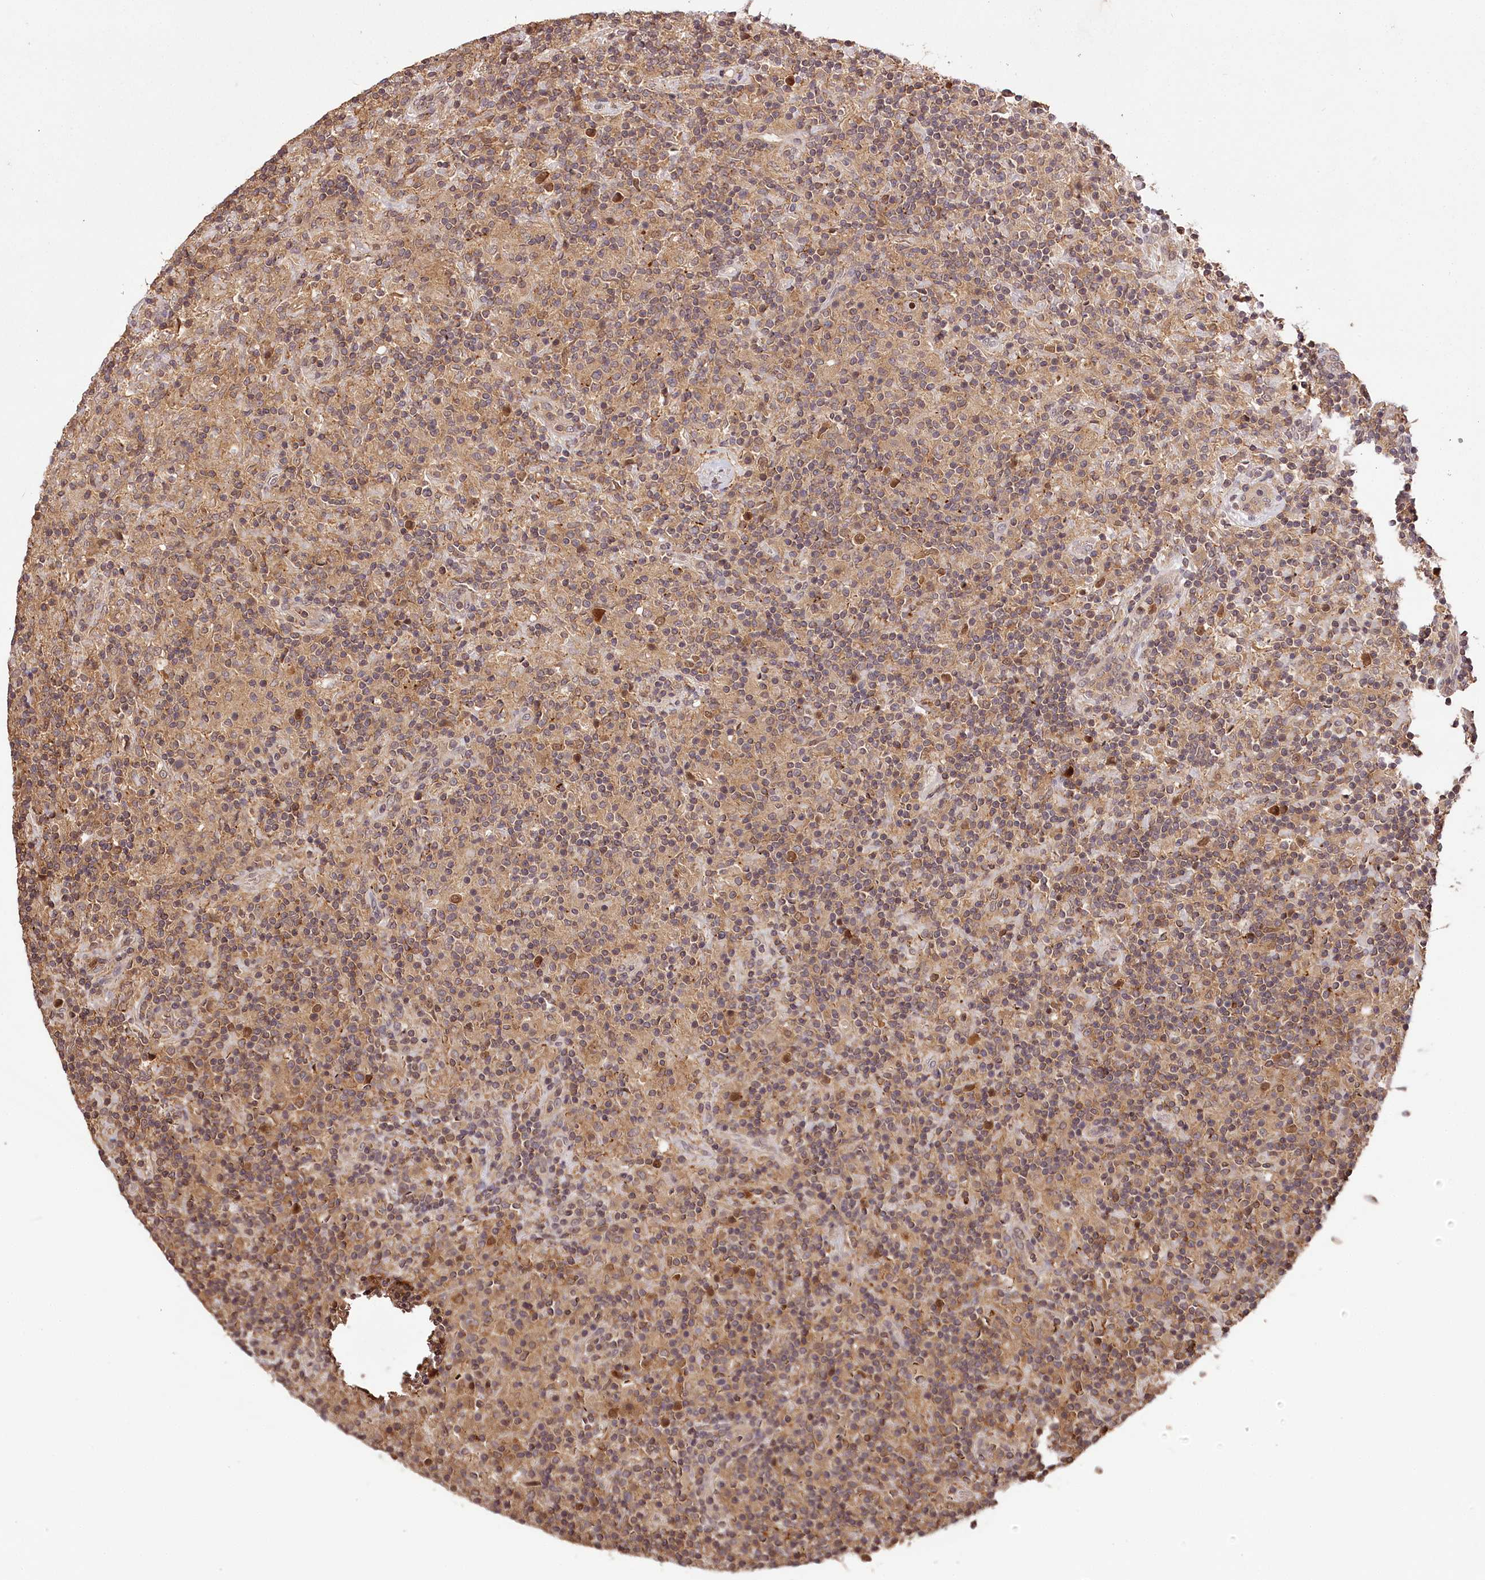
{"staining": {"intensity": "weak", "quantity": ">75%", "location": "cytoplasmic/membranous"}, "tissue": "lymphoma", "cell_type": "Tumor cells", "image_type": "cancer", "snomed": [{"axis": "morphology", "description": "Hodgkin's disease, NOS"}, {"axis": "topography", "description": "Lymph node"}], "caption": "Lymphoma tissue reveals weak cytoplasmic/membranous positivity in about >75% of tumor cells (brown staining indicates protein expression, while blue staining denotes nuclei).", "gene": "TTC12", "patient": {"sex": "male", "age": 70}}